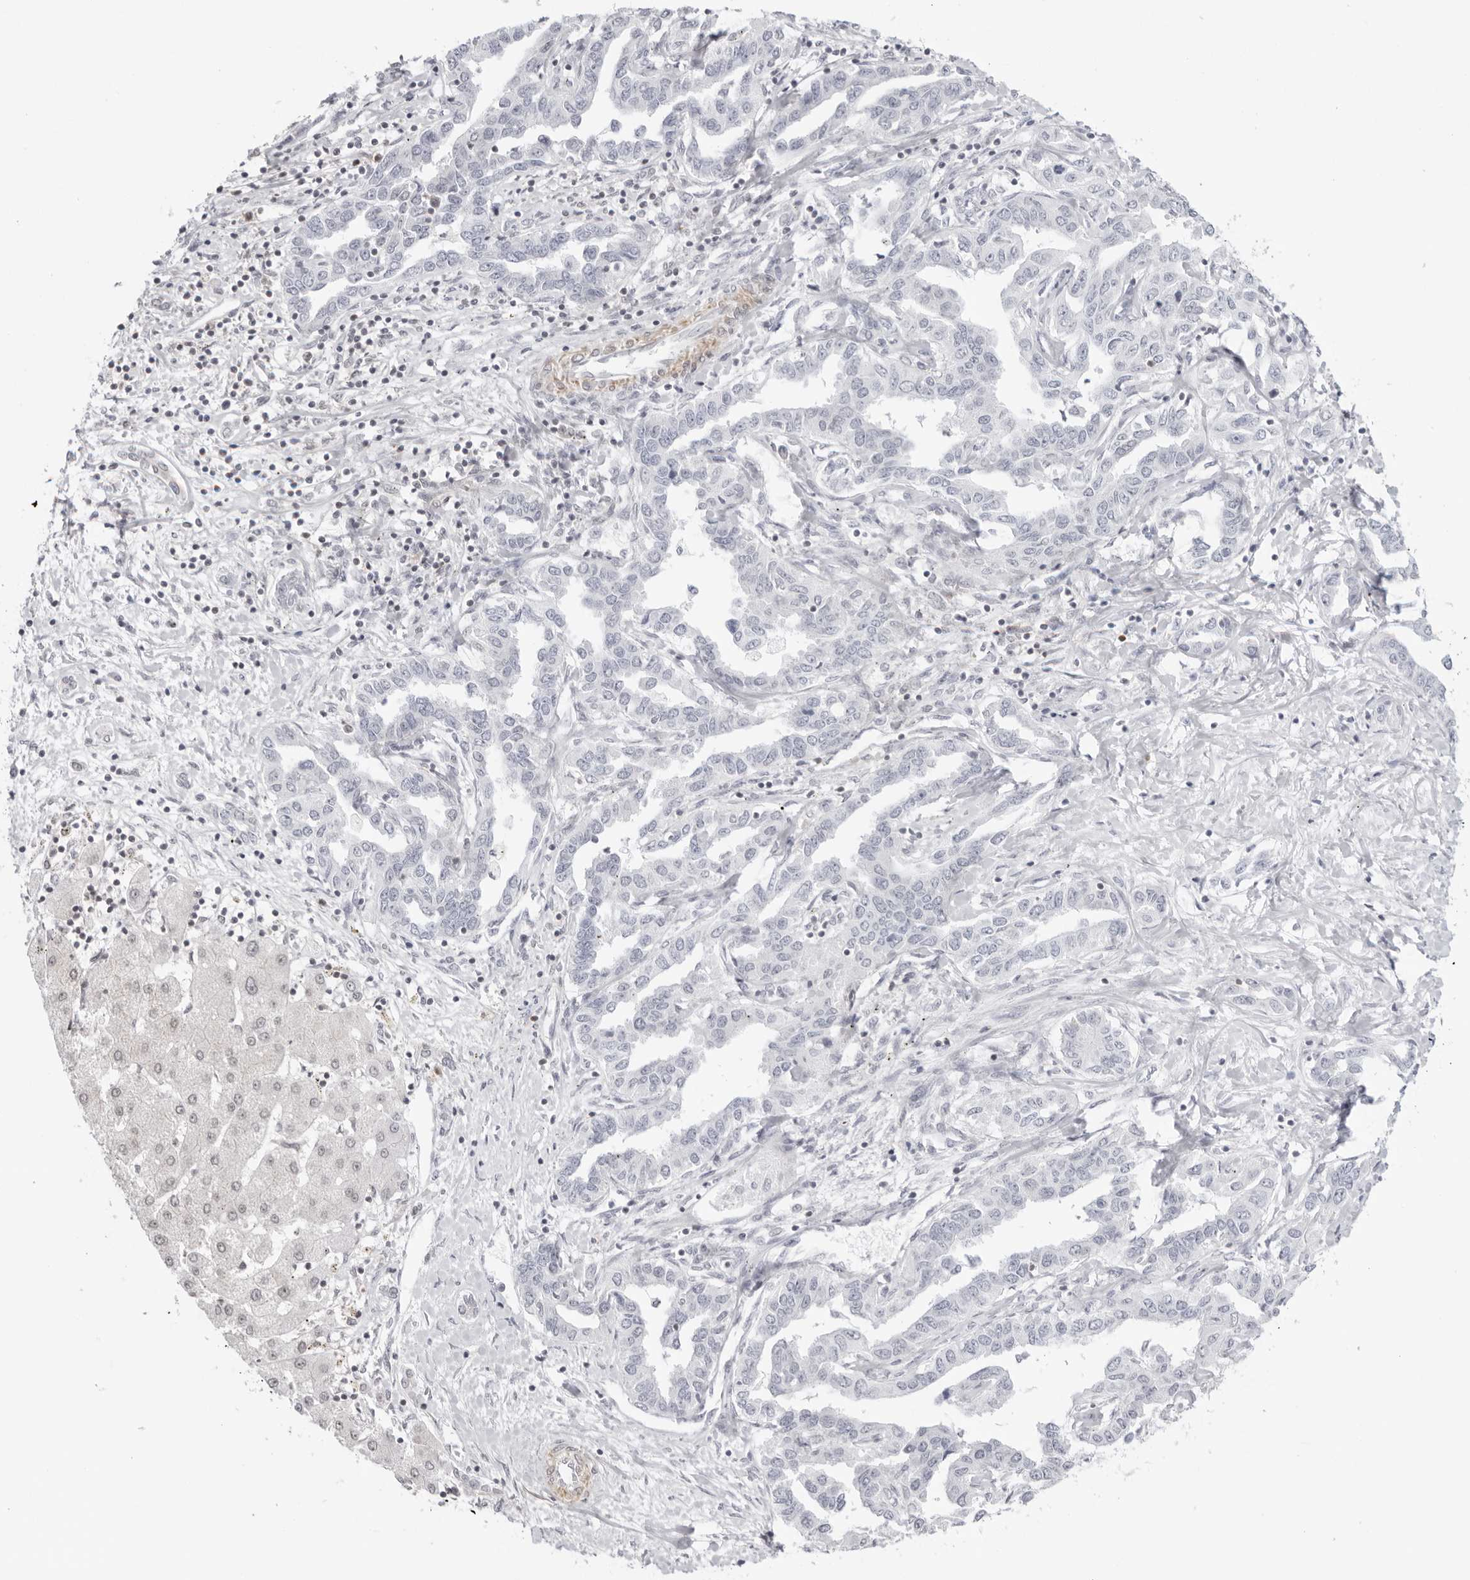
{"staining": {"intensity": "negative", "quantity": "none", "location": "none"}, "tissue": "liver cancer", "cell_type": "Tumor cells", "image_type": "cancer", "snomed": [{"axis": "morphology", "description": "Cholangiocarcinoma"}, {"axis": "topography", "description": "Liver"}], "caption": "Micrograph shows no significant protein expression in tumor cells of cholangiocarcinoma (liver). (Brightfield microscopy of DAB immunohistochemistry (IHC) at high magnification).", "gene": "RNF146", "patient": {"sex": "male", "age": 59}}